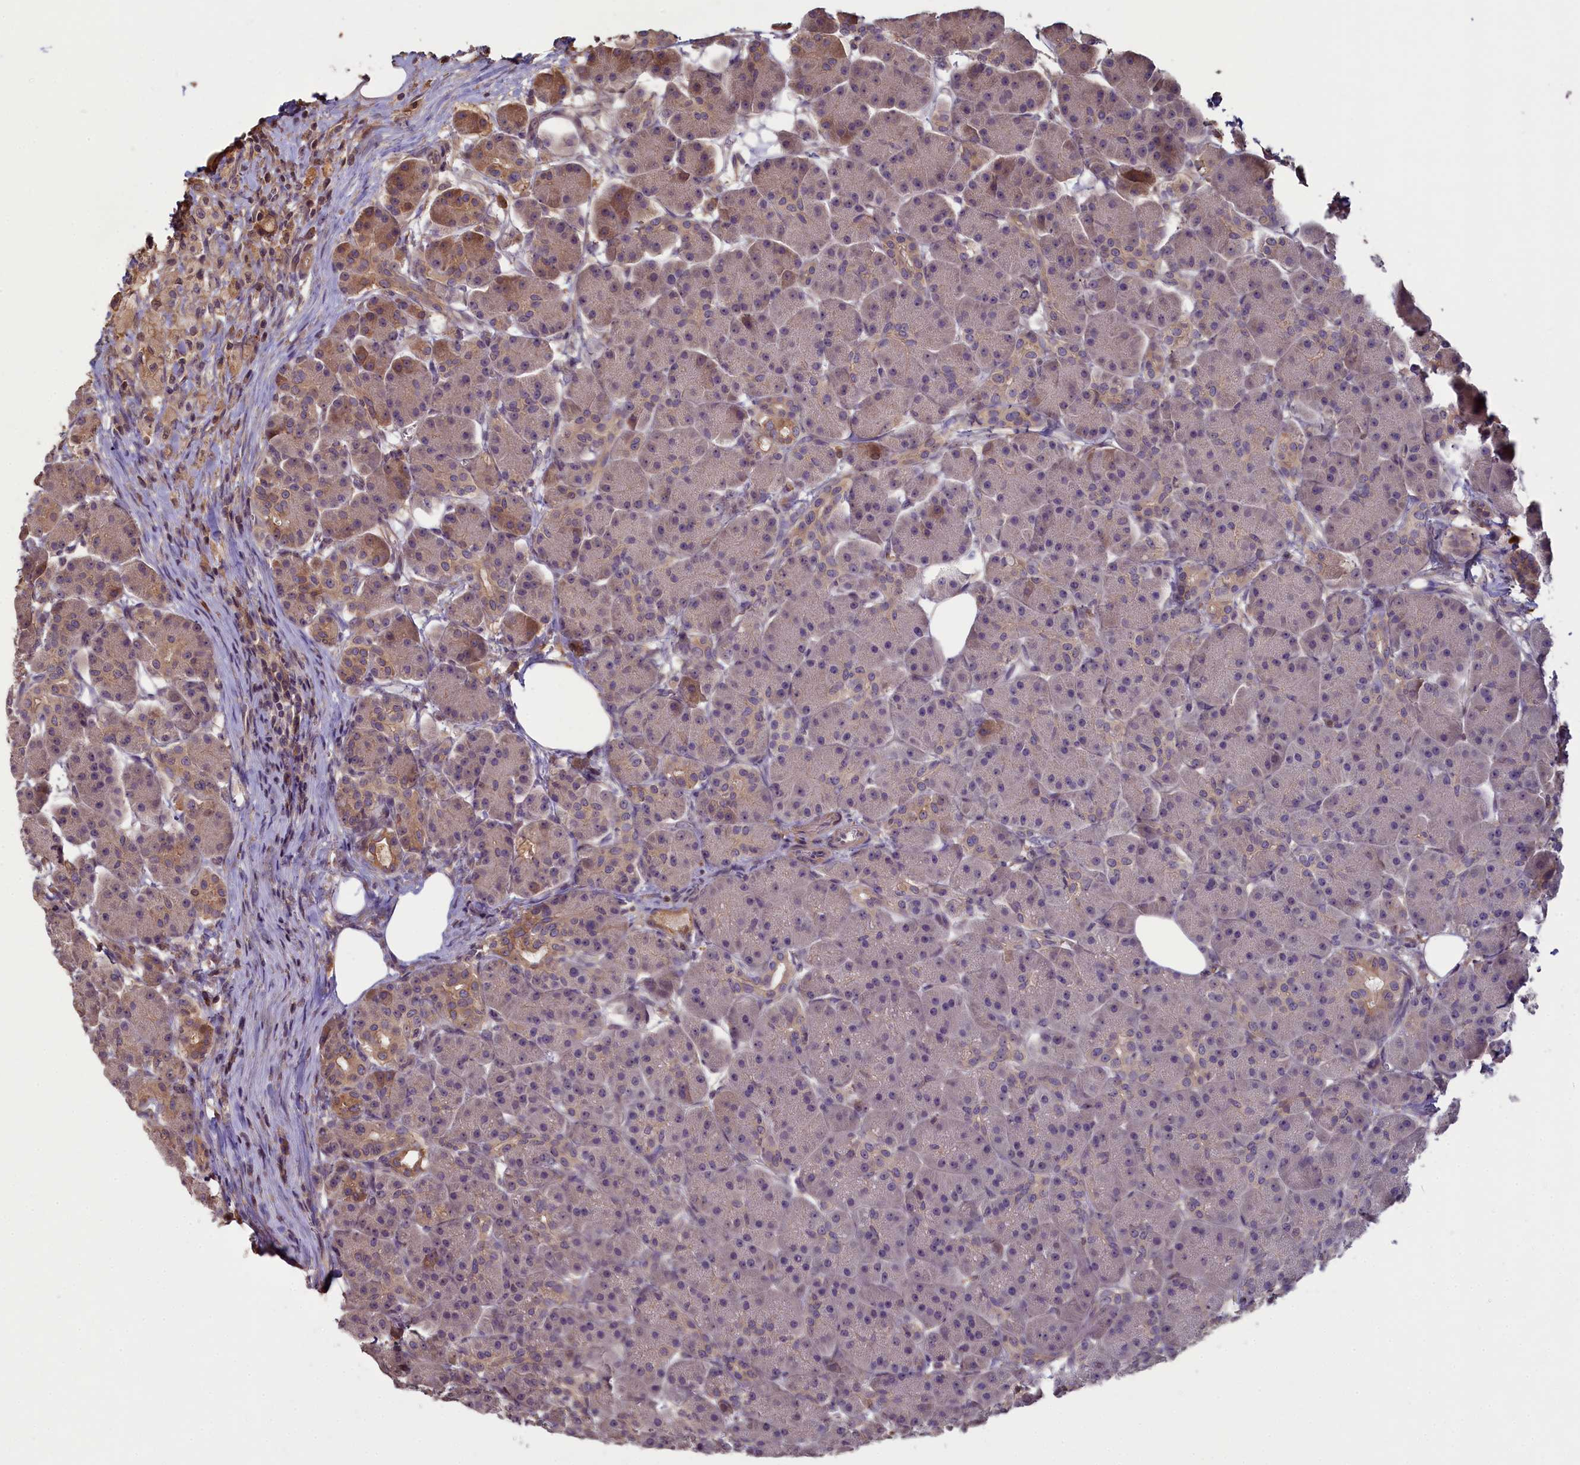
{"staining": {"intensity": "moderate", "quantity": "25%-75%", "location": "cytoplasmic/membranous"}, "tissue": "pancreas", "cell_type": "Exocrine glandular cells", "image_type": "normal", "snomed": [{"axis": "morphology", "description": "Normal tissue, NOS"}, {"axis": "topography", "description": "Pancreas"}], "caption": "Exocrine glandular cells exhibit medium levels of moderate cytoplasmic/membranous expression in about 25%-75% of cells in unremarkable human pancreas.", "gene": "NUDT6", "patient": {"sex": "male", "age": 63}}